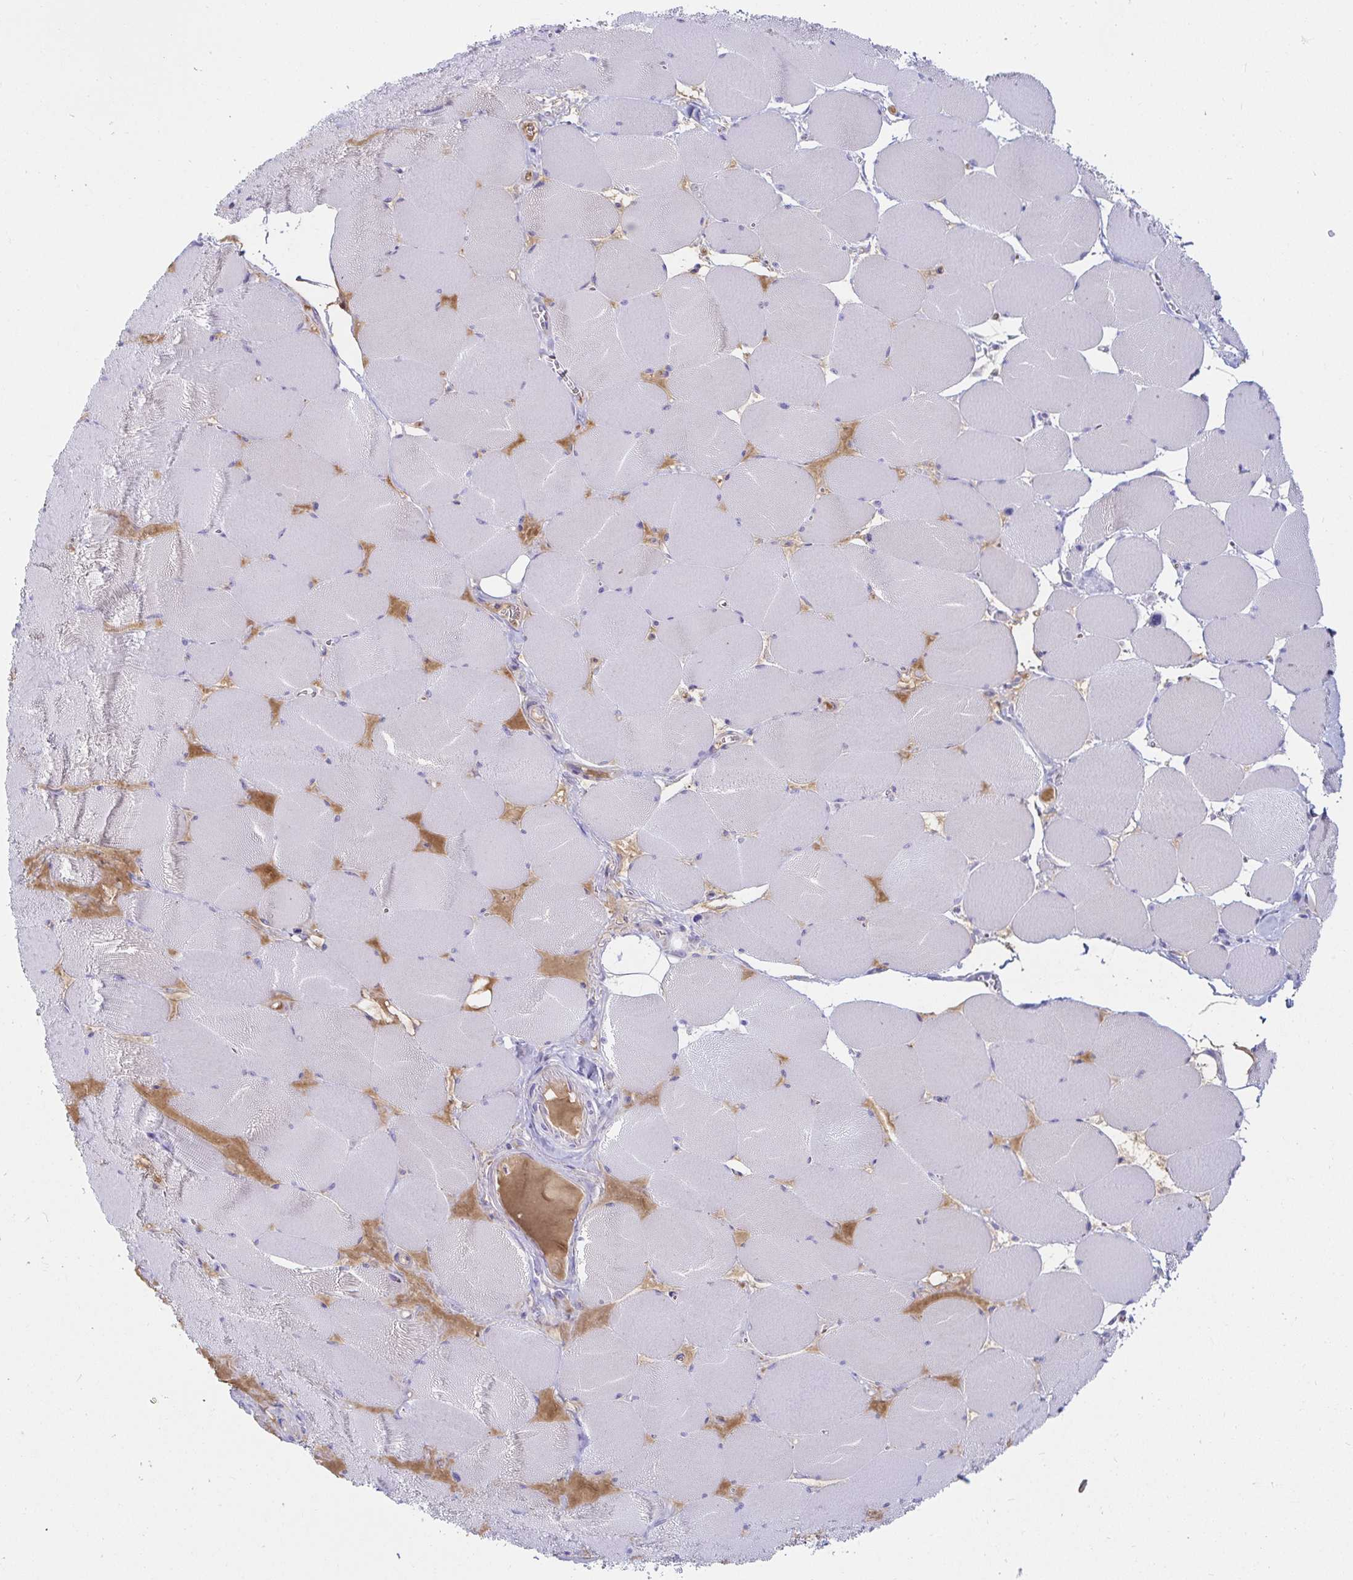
{"staining": {"intensity": "negative", "quantity": "none", "location": "none"}, "tissue": "skeletal muscle", "cell_type": "Myocytes", "image_type": "normal", "snomed": [{"axis": "morphology", "description": "Normal tissue, NOS"}, {"axis": "topography", "description": "Skeletal muscle"}], "caption": "Immunohistochemical staining of normal human skeletal muscle shows no significant positivity in myocytes. (DAB (3,3'-diaminobenzidine) immunohistochemistry, high magnification).", "gene": "C4orf17", "patient": {"sex": "female", "age": 75}}